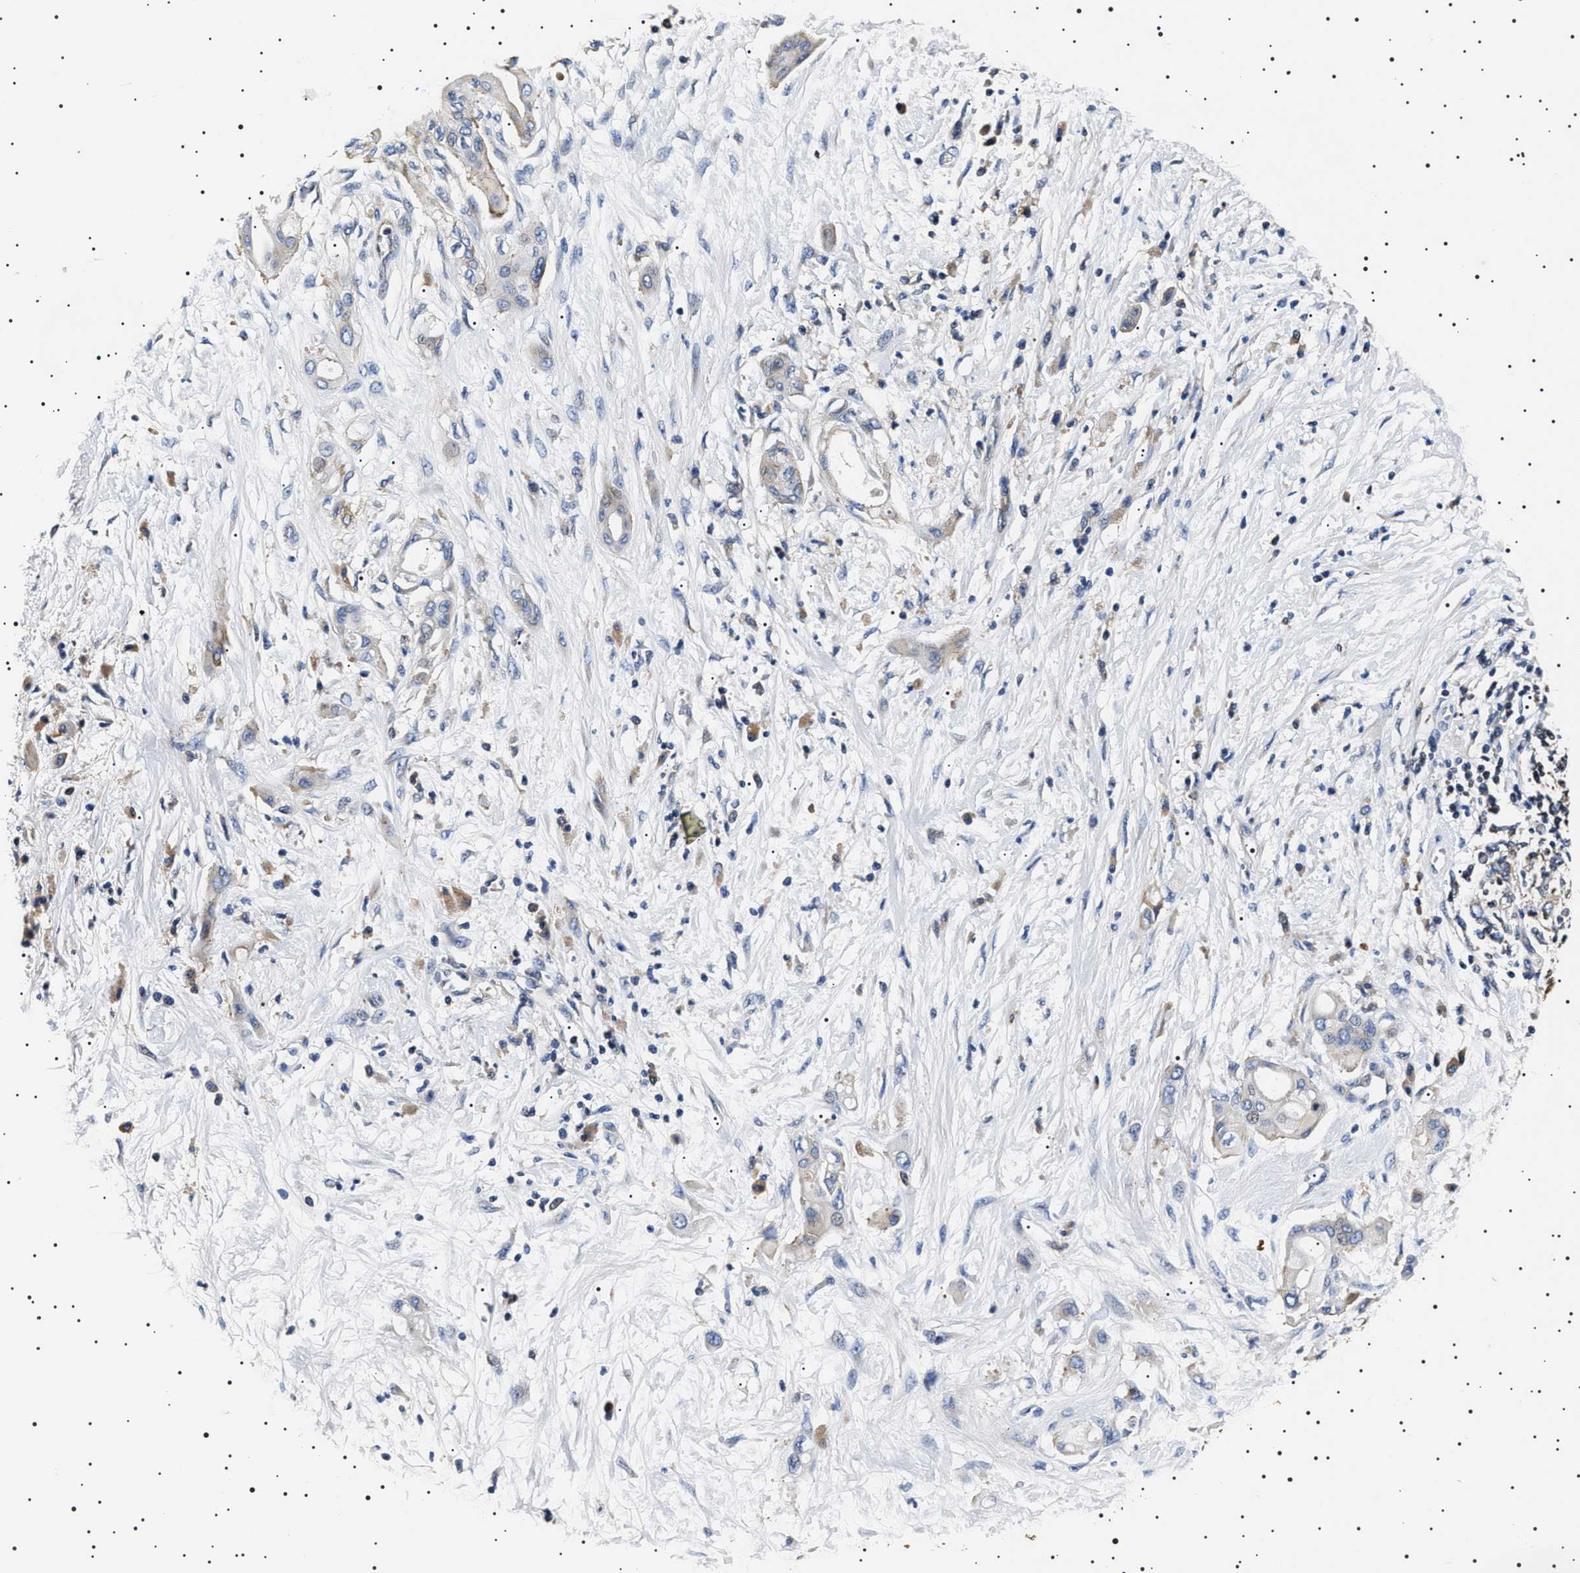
{"staining": {"intensity": "weak", "quantity": "<25%", "location": "cytoplasmic/membranous"}, "tissue": "pancreatic cancer", "cell_type": "Tumor cells", "image_type": "cancer", "snomed": [{"axis": "morphology", "description": "Adenocarcinoma, NOS"}, {"axis": "morphology", "description": "Adenocarcinoma, metastatic, NOS"}, {"axis": "topography", "description": "Lymph node"}, {"axis": "topography", "description": "Pancreas"}, {"axis": "topography", "description": "Duodenum"}], "caption": "IHC histopathology image of neoplastic tissue: adenocarcinoma (pancreatic) stained with DAB (3,3'-diaminobenzidine) reveals no significant protein staining in tumor cells.", "gene": "SLC4A7", "patient": {"sex": "female", "age": 64}}